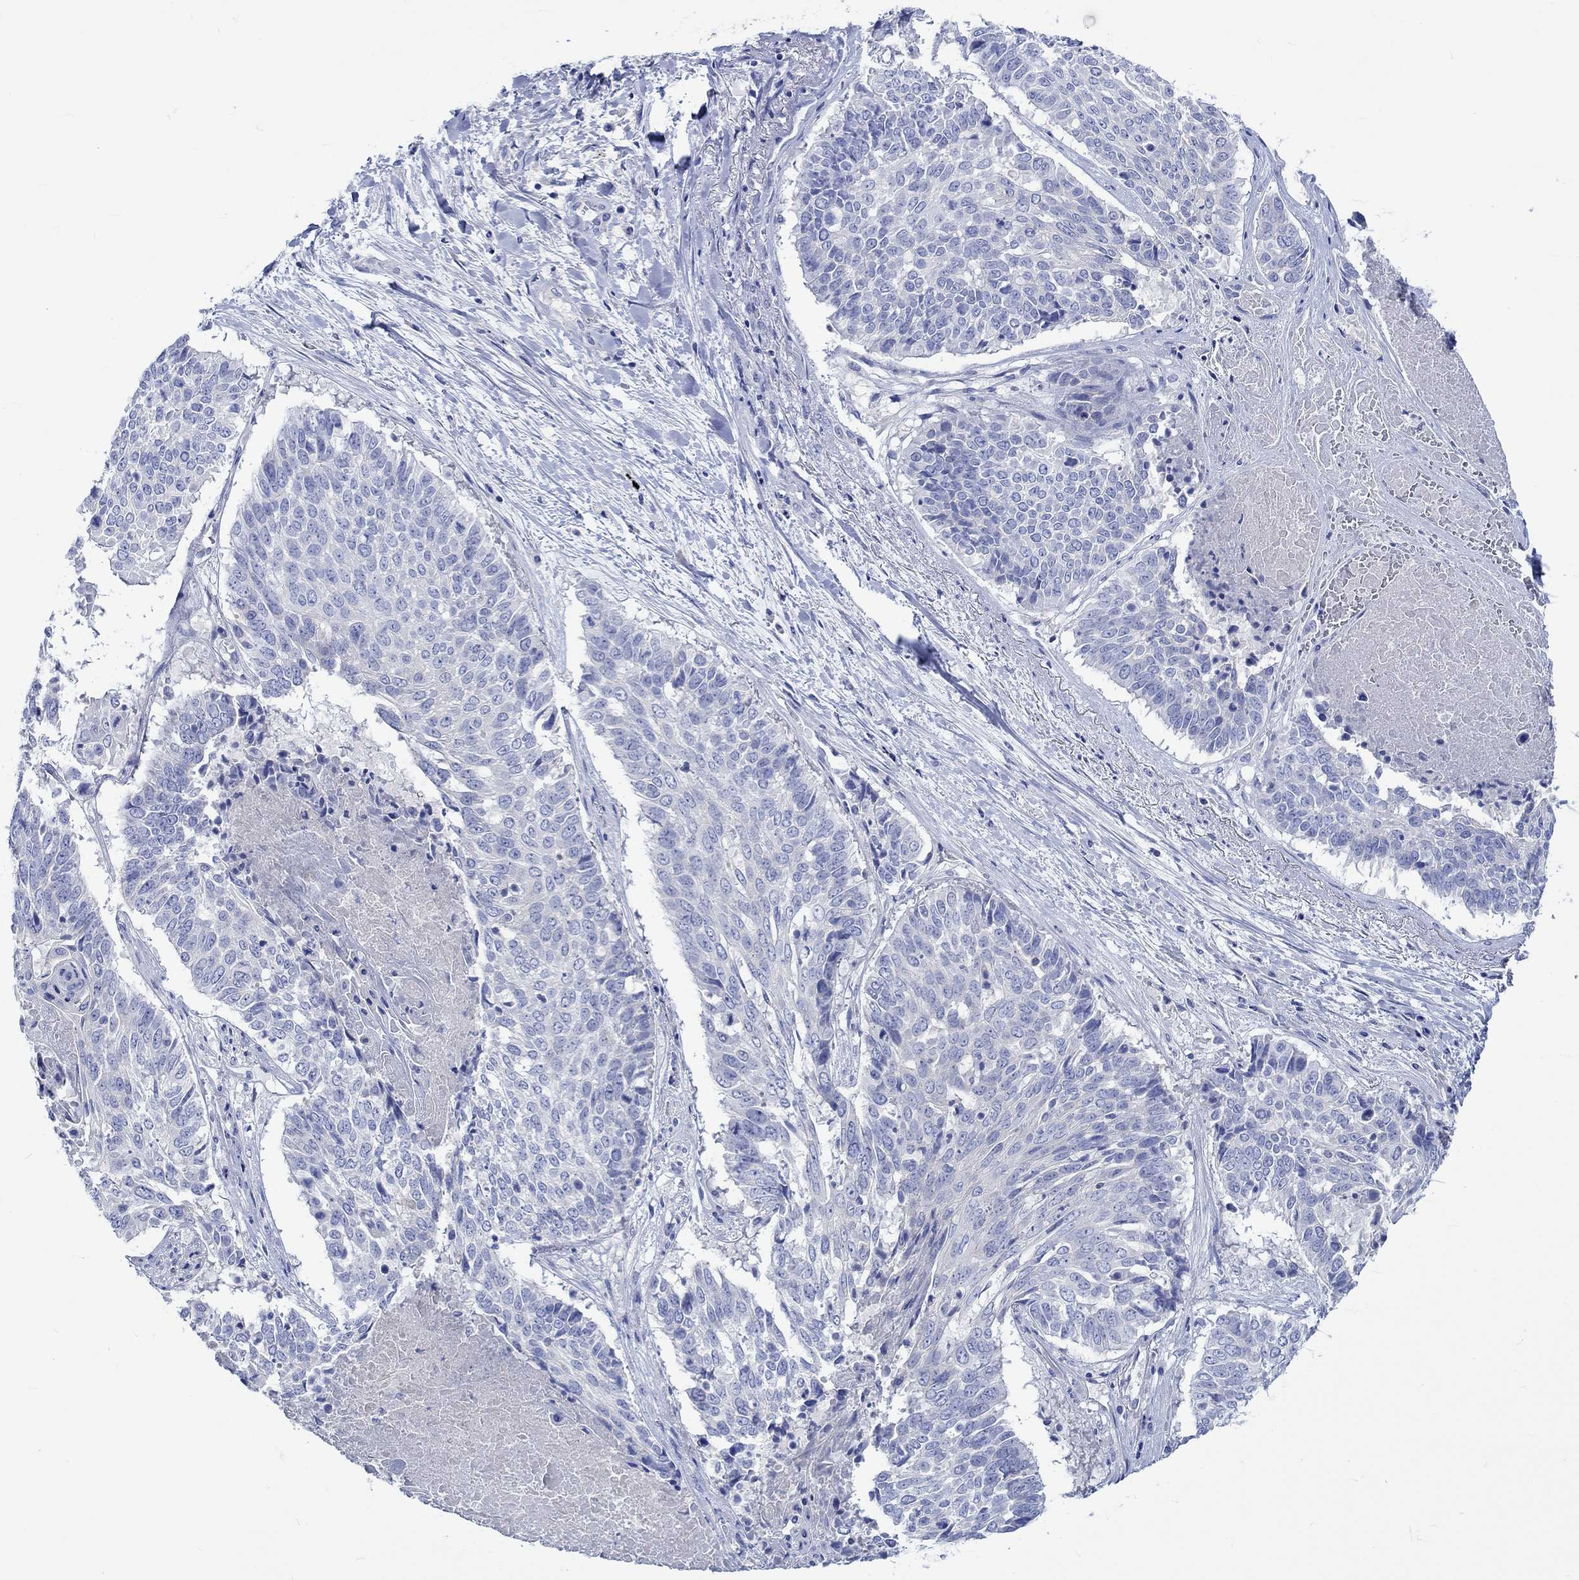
{"staining": {"intensity": "negative", "quantity": "none", "location": "none"}, "tissue": "lung cancer", "cell_type": "Tumor cells", "image_type": "cancer", "snomed": [{"axis": "morphology", "description": "Squamous cell carcinoma, NOS"}, {"axis": "topography", "description": "Lung"}], "caption": "Lung cancer was stained to show a protein in brown. There is no significant expression in tumor cells.", "gene": "PTPRN2", "patient": {"sex": "male", "age": 64}}